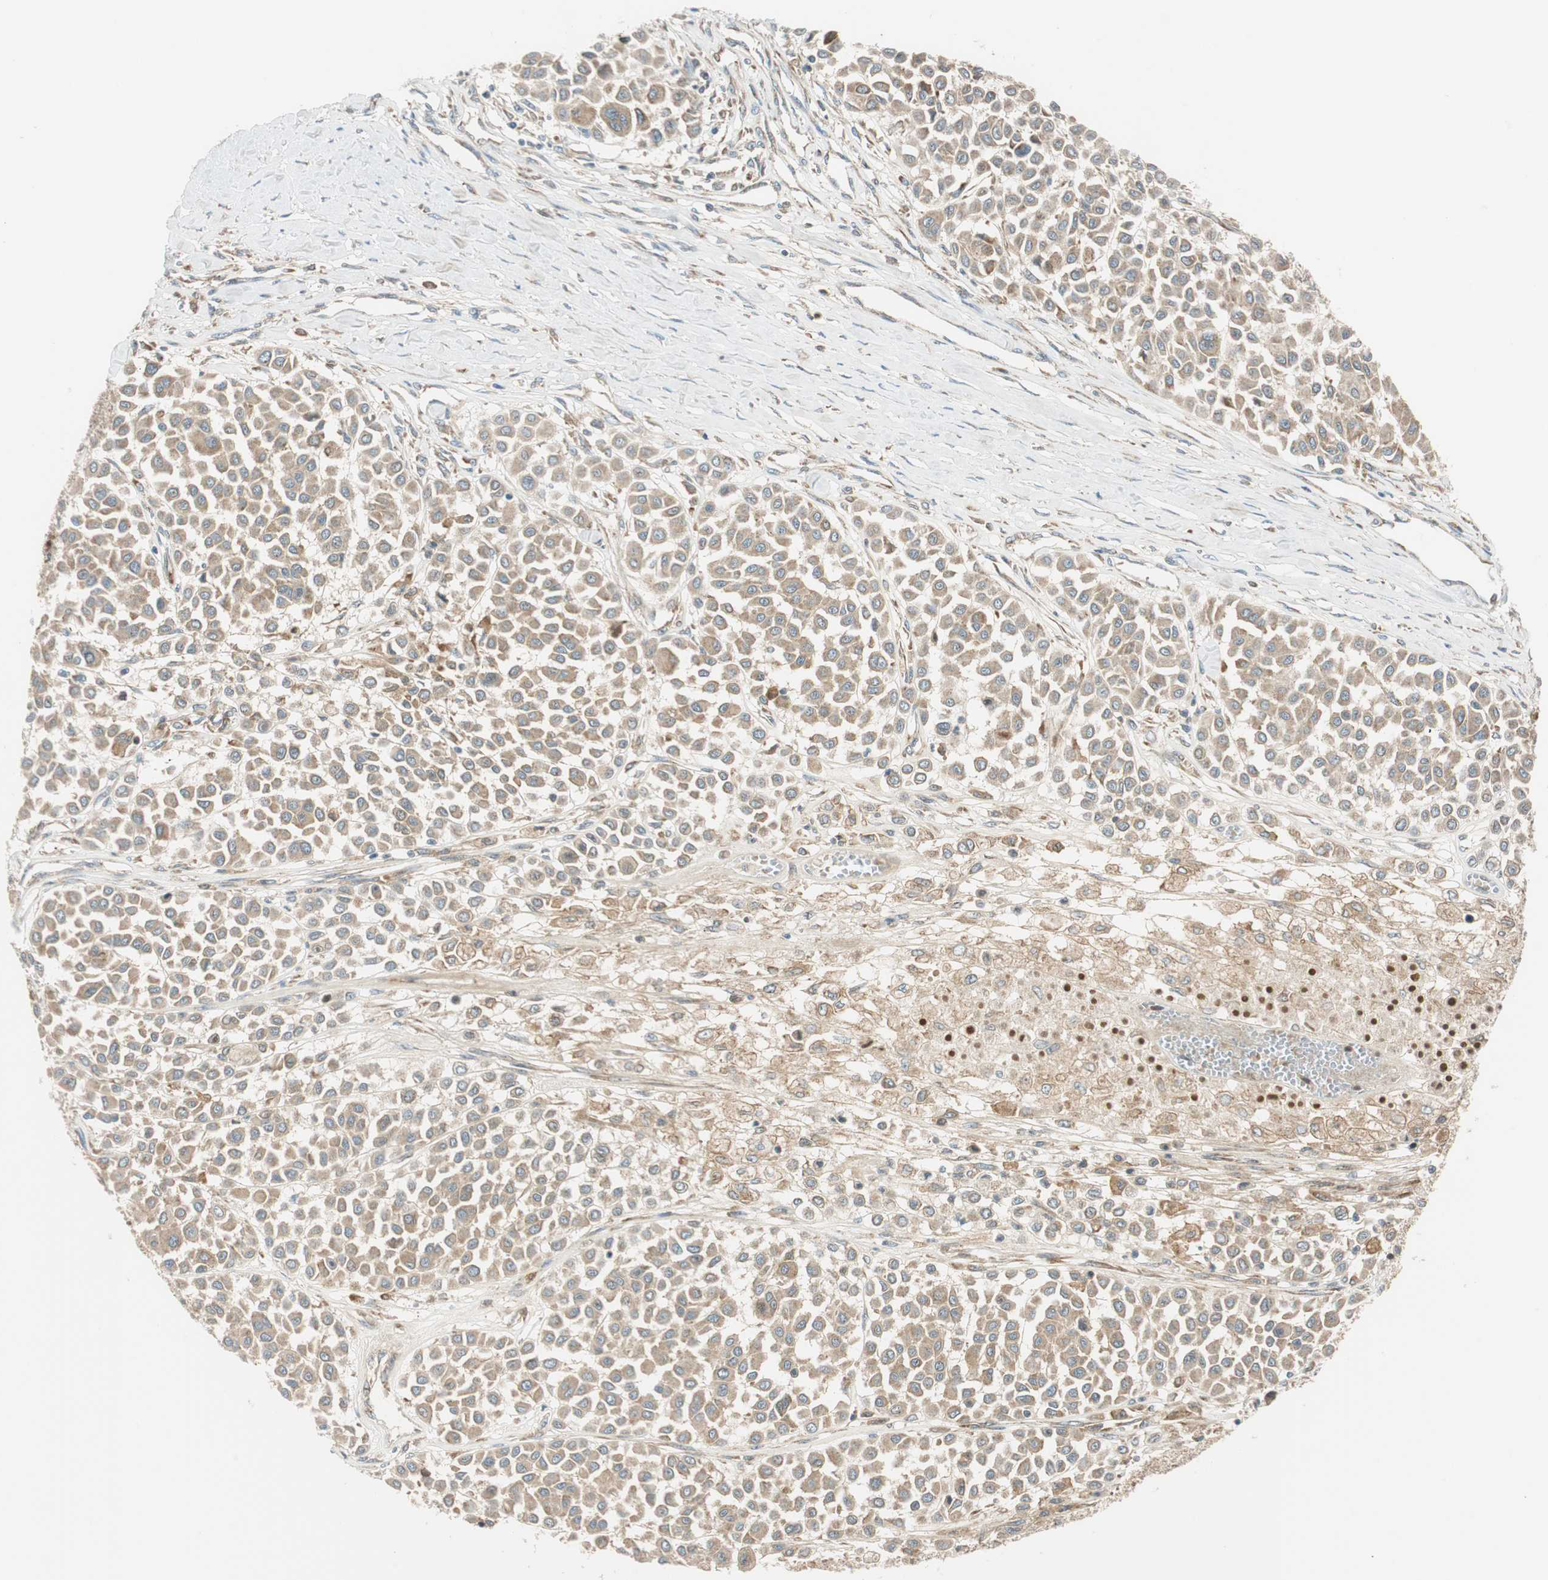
{"staining": {"intensity": "weak", "quantity": ">75%", "location": "cytoplasmic/membranous"}, "tissue": "melanoma", "cell_type": "Tumor cells", "image_type": "cancer", "snomed": [{"axis": "morphology", "description": "Malignant melanoma, Metastatic site"}, {"axis": "topography", "description": "Soft tissue"}], "caption": "Tumor cells reveal low levels of weak cytoplasmic/membranous expression in approximately >75% of cells in human malignant melanoma (metastatic site). The staining is performed using DAB (3,3'-diaminobenzidine) brown chromogen to label protein expression. The nuclei are counter-stained blue using hematoxylin.", "gene": "ABI1", "patient": {"sex": "male", "age": 41}}